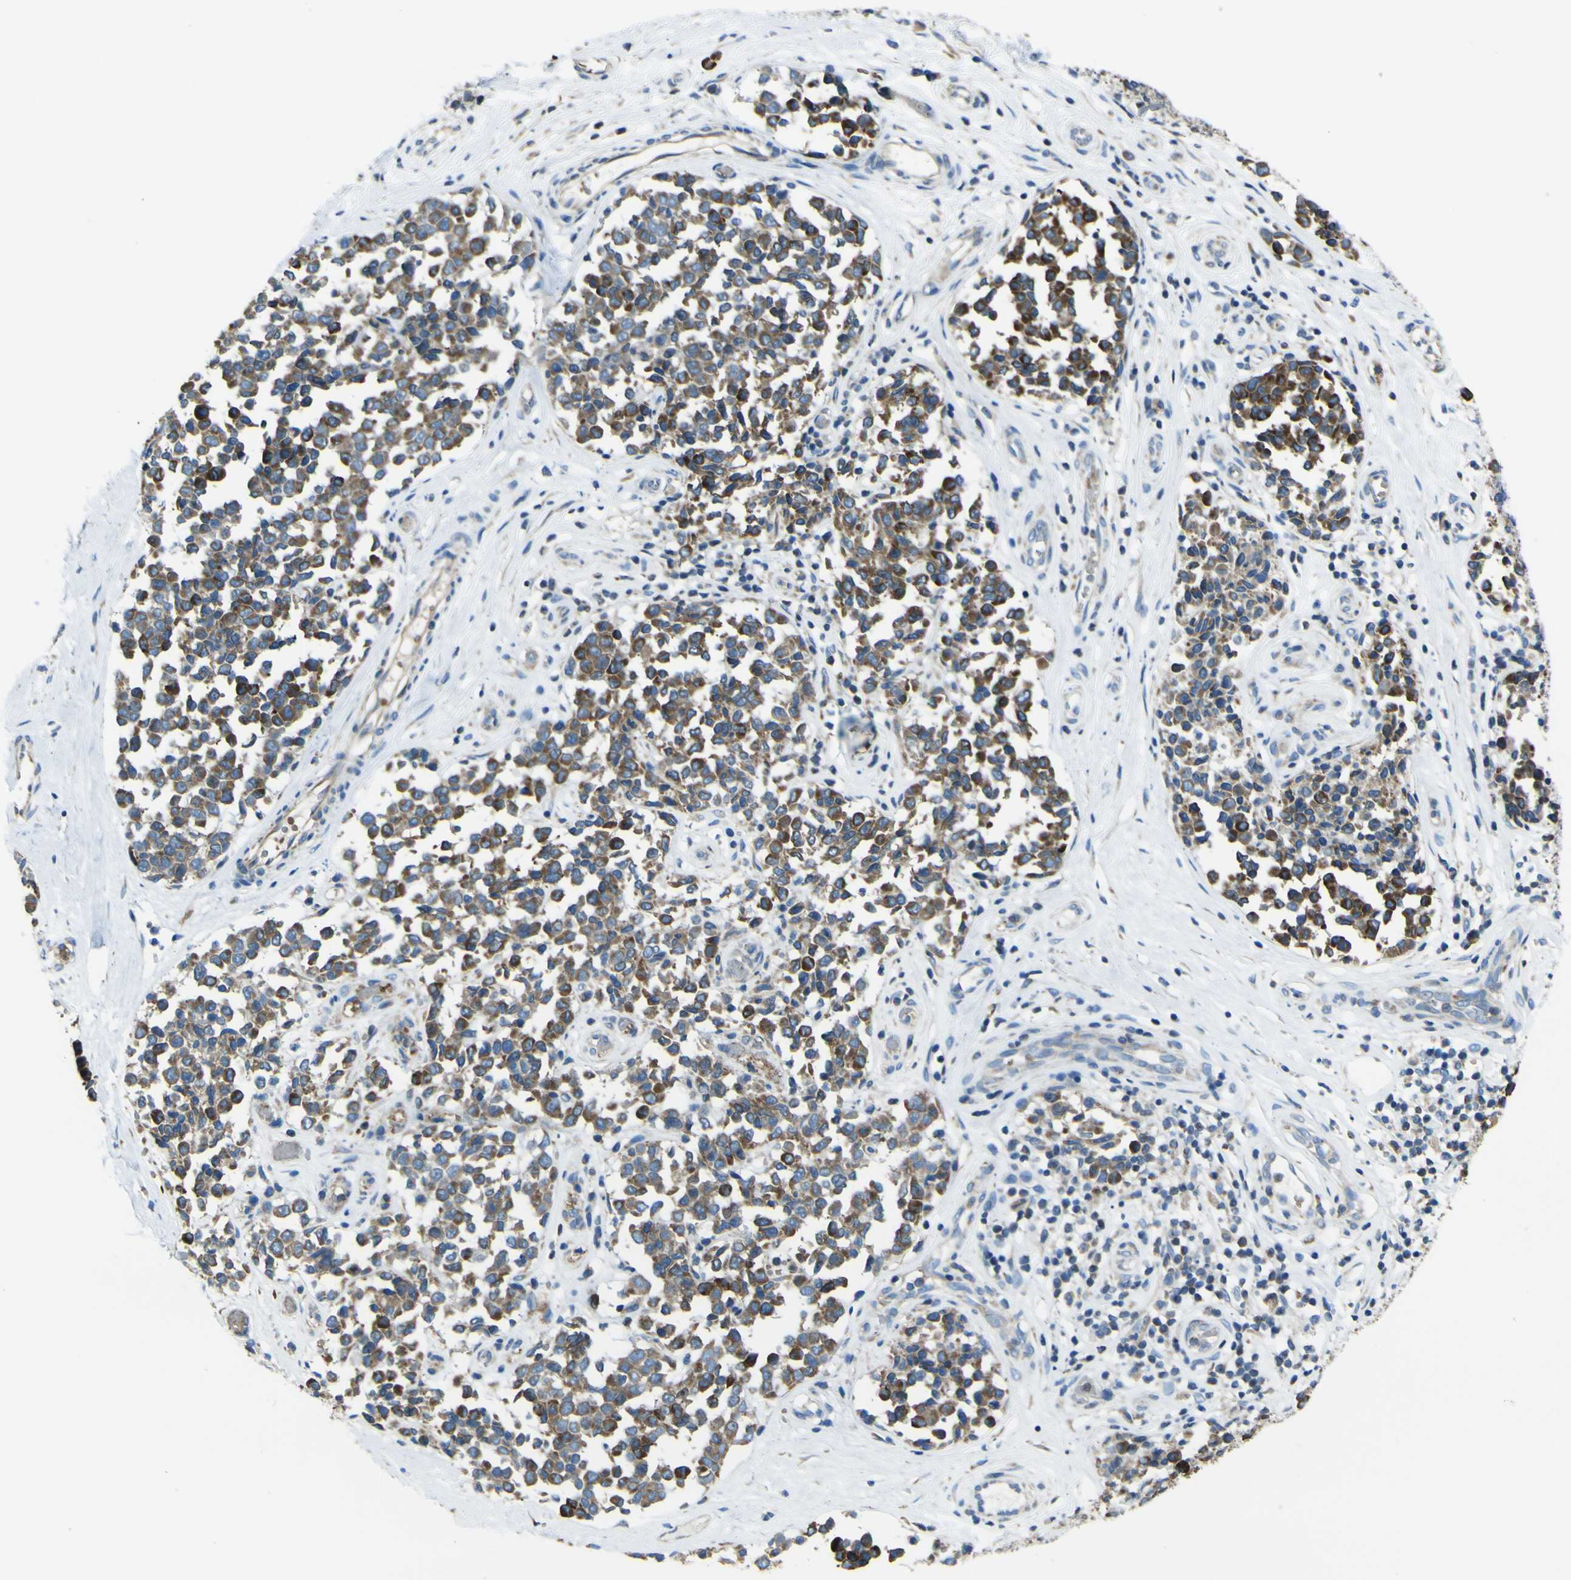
{"staining": {"intensity": "moderate", "quantity": ">75%", "location": "cytoplasmic/membranous"}, "tissue": "melanoma", "cell_type": "Tumor cells", "image_type": "cancer", "snomed": [{"axis": "morphology", "description": "Malignant melanoma, NOS"}, {"axis": "topography", "description": "Skin"}], "caption": "Immunohistochemistry (DAB (3,3'-diaminobenzidine)) staining of human melanoma exhibits moderate cytoplasmic/membranous protein expression in about >75% of tumor cells.", "gene": "STIM1", "patient": {"sex": "female", "age": 64}}